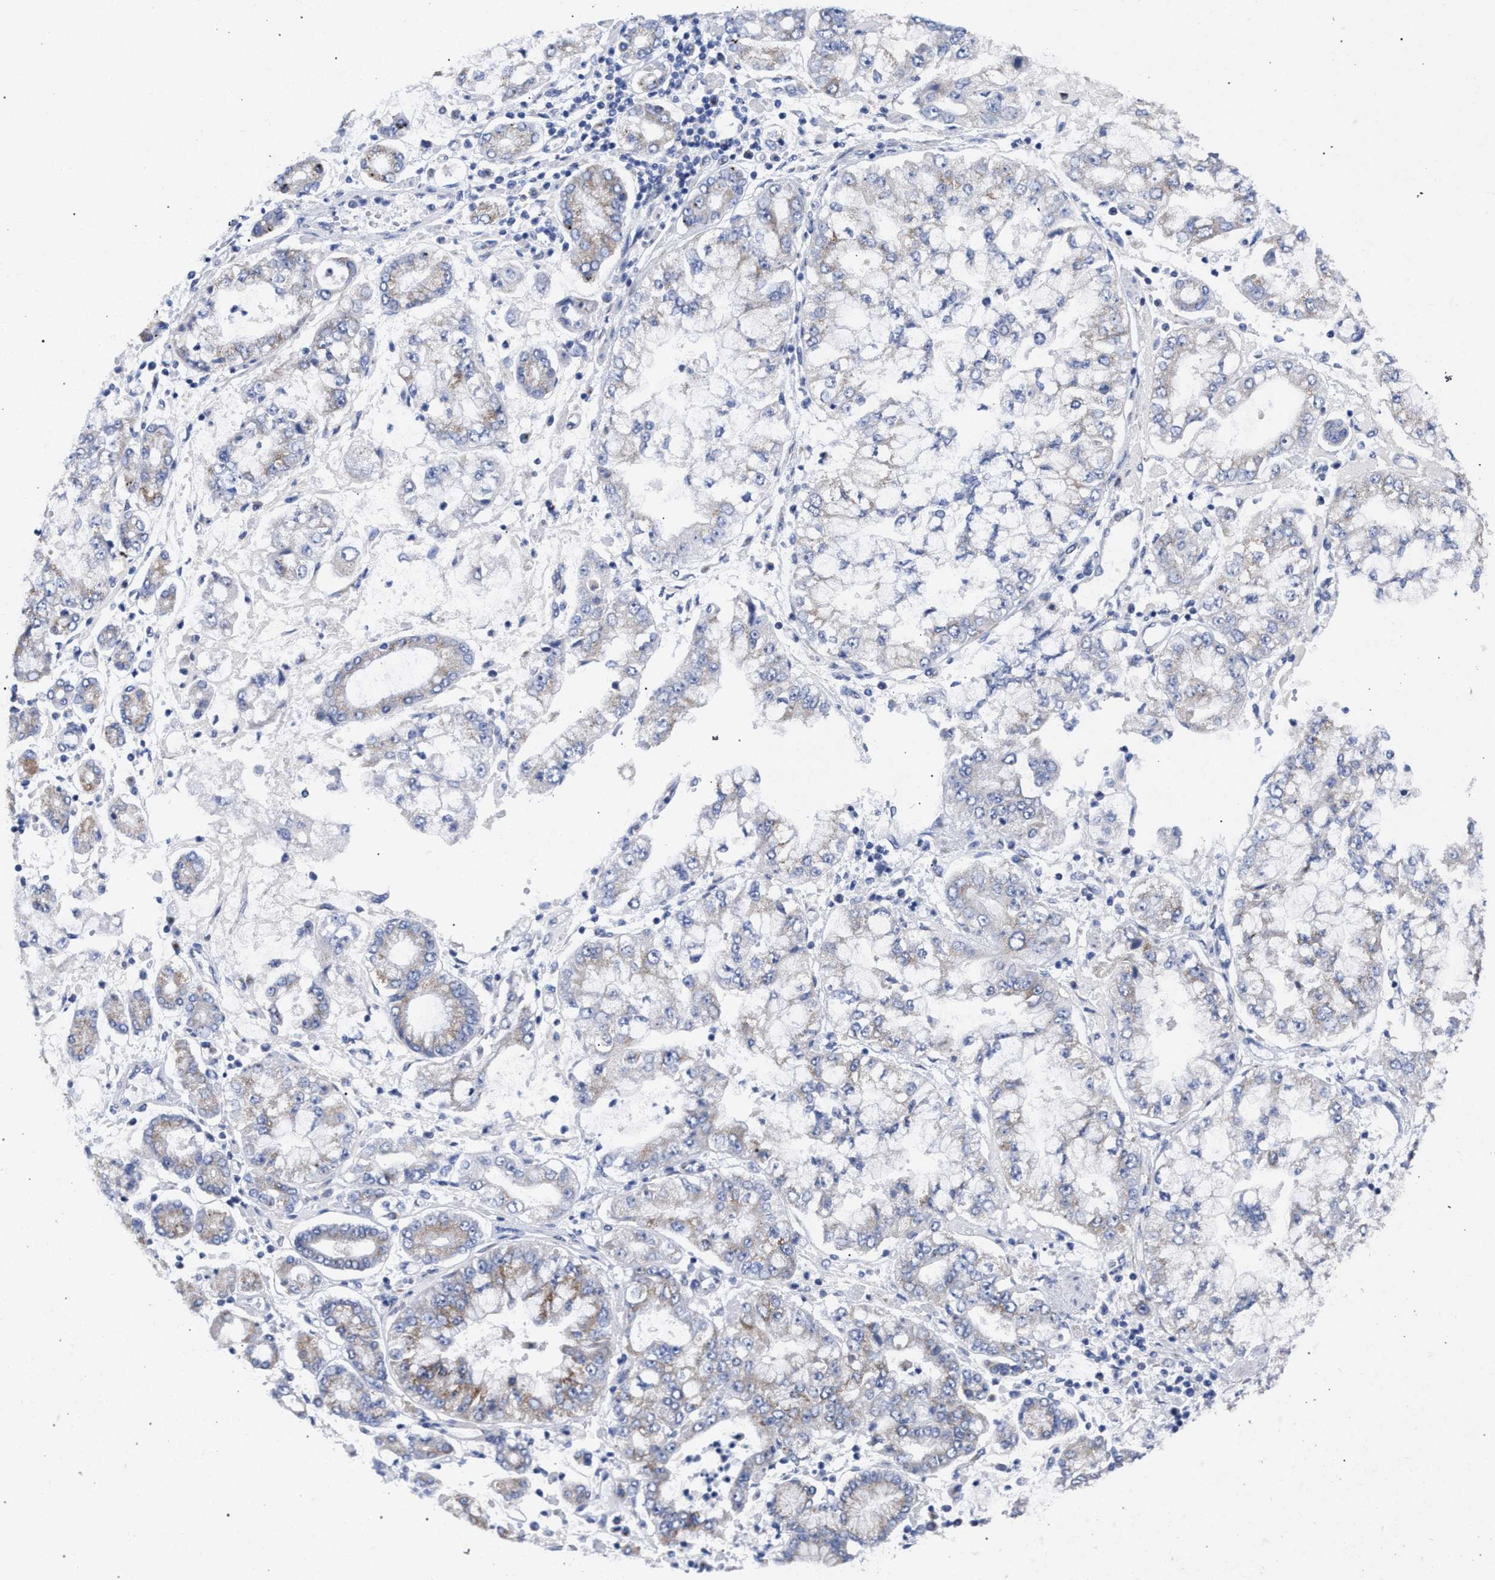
{"staining": {"intensity": "weak", "quantity": "<25%", "location": "cytoplasmic/membranous"}, "tissue": "stomach cancer", "cell_type": "Tumor cells", "image_type": "cancer", "snomed": [{"axis": "morphology", "description": "Adenocarcinoma, NOS"}, {"axis": "topography", "description": "Stomach"}], "caption": "This is a photomicrograph of immunohistochemistry (IHC) staining of stomach adenocarcinoma, which shows no positivity in tumor cells.", "gene": "GOLGA2", "patient": {"sex": "male", "age": 76}}